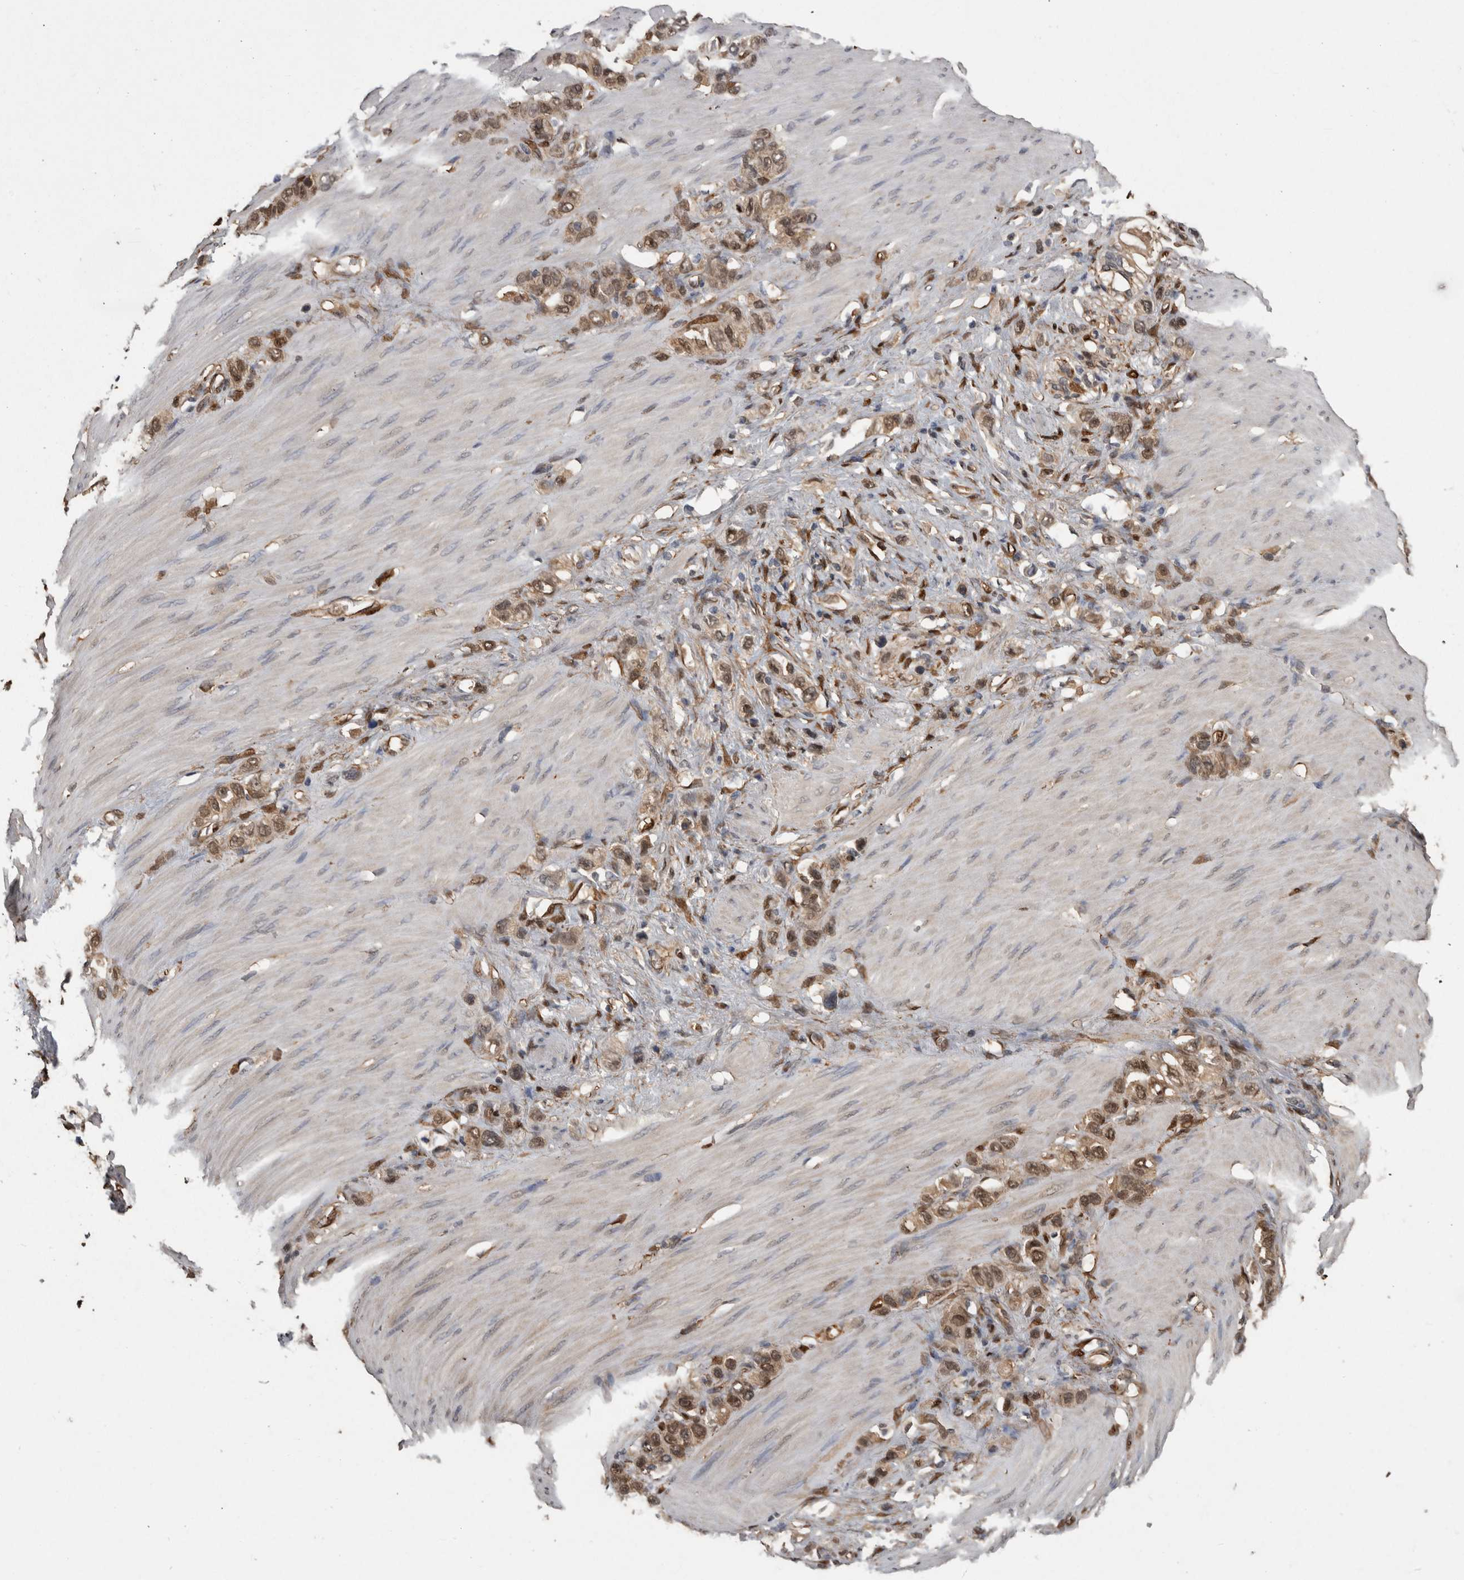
{"staining": {"intensity": "weak", "quantity": ">75%", "location": "cytoplasmic/membranous,nuclear"}, "tissue": "stomach cancer", "cell_type": "Tumor cells", "image_type": "cancer", "snomed": [{"axis": "morphology", "description": "Adenocarcinoma, NOS"}, {"axis": "morphology", "description": "Adenocarcinoma, High grade"}, {"axis": "topography", "description": "Stomach, upper"}, {"axis": "topography", "description": "Stomach, lower"}], "caption": "High-power microscopy captured an IHC micrograph of adenocarcinoma (stomach), revealing weak cytoplasmic/membranous and nuclear expression in approximately >75% of tumor cells.", "gene": "LXN", "patient": {"sex": "female", "age": 65}}